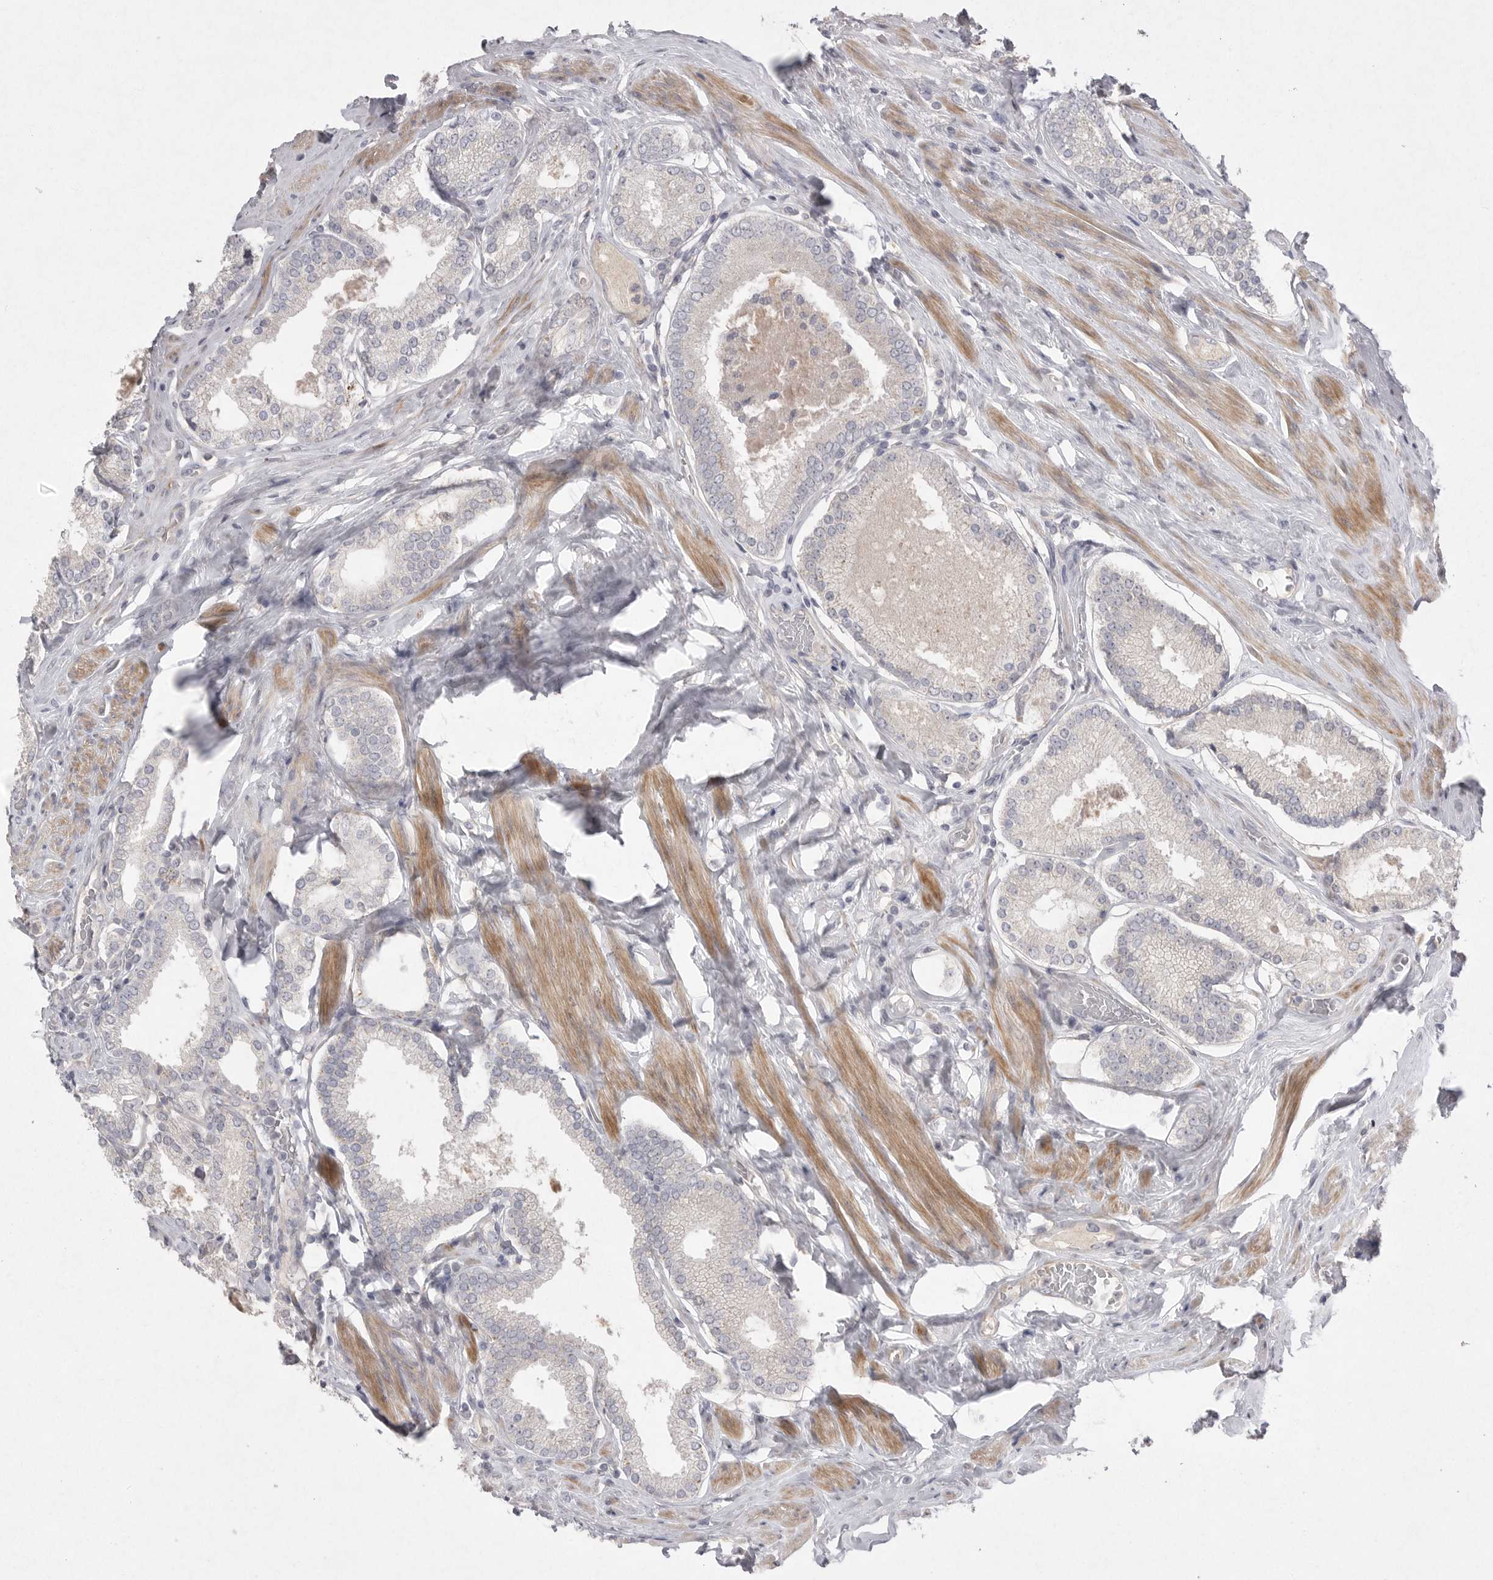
{"staining": {"intensity": "negative", "quantity": "none", "location": "none"}, "tissue": "prostate cancer", "cell_type": "Tumor cells", "image_type": "cancer", "snomed": [{"axis": "morphology", "description": "Adenocarcinoma, Low grade"}, {"axis": "topography", "description": "Prostate"}], "caption": "This is an immunohistochemistry image of human prostate adenocarcinoma (low-grade). There is no staining in tumor cells.", "gene": "VANGL2", "patient": {"sex": "male", "age": 71}}